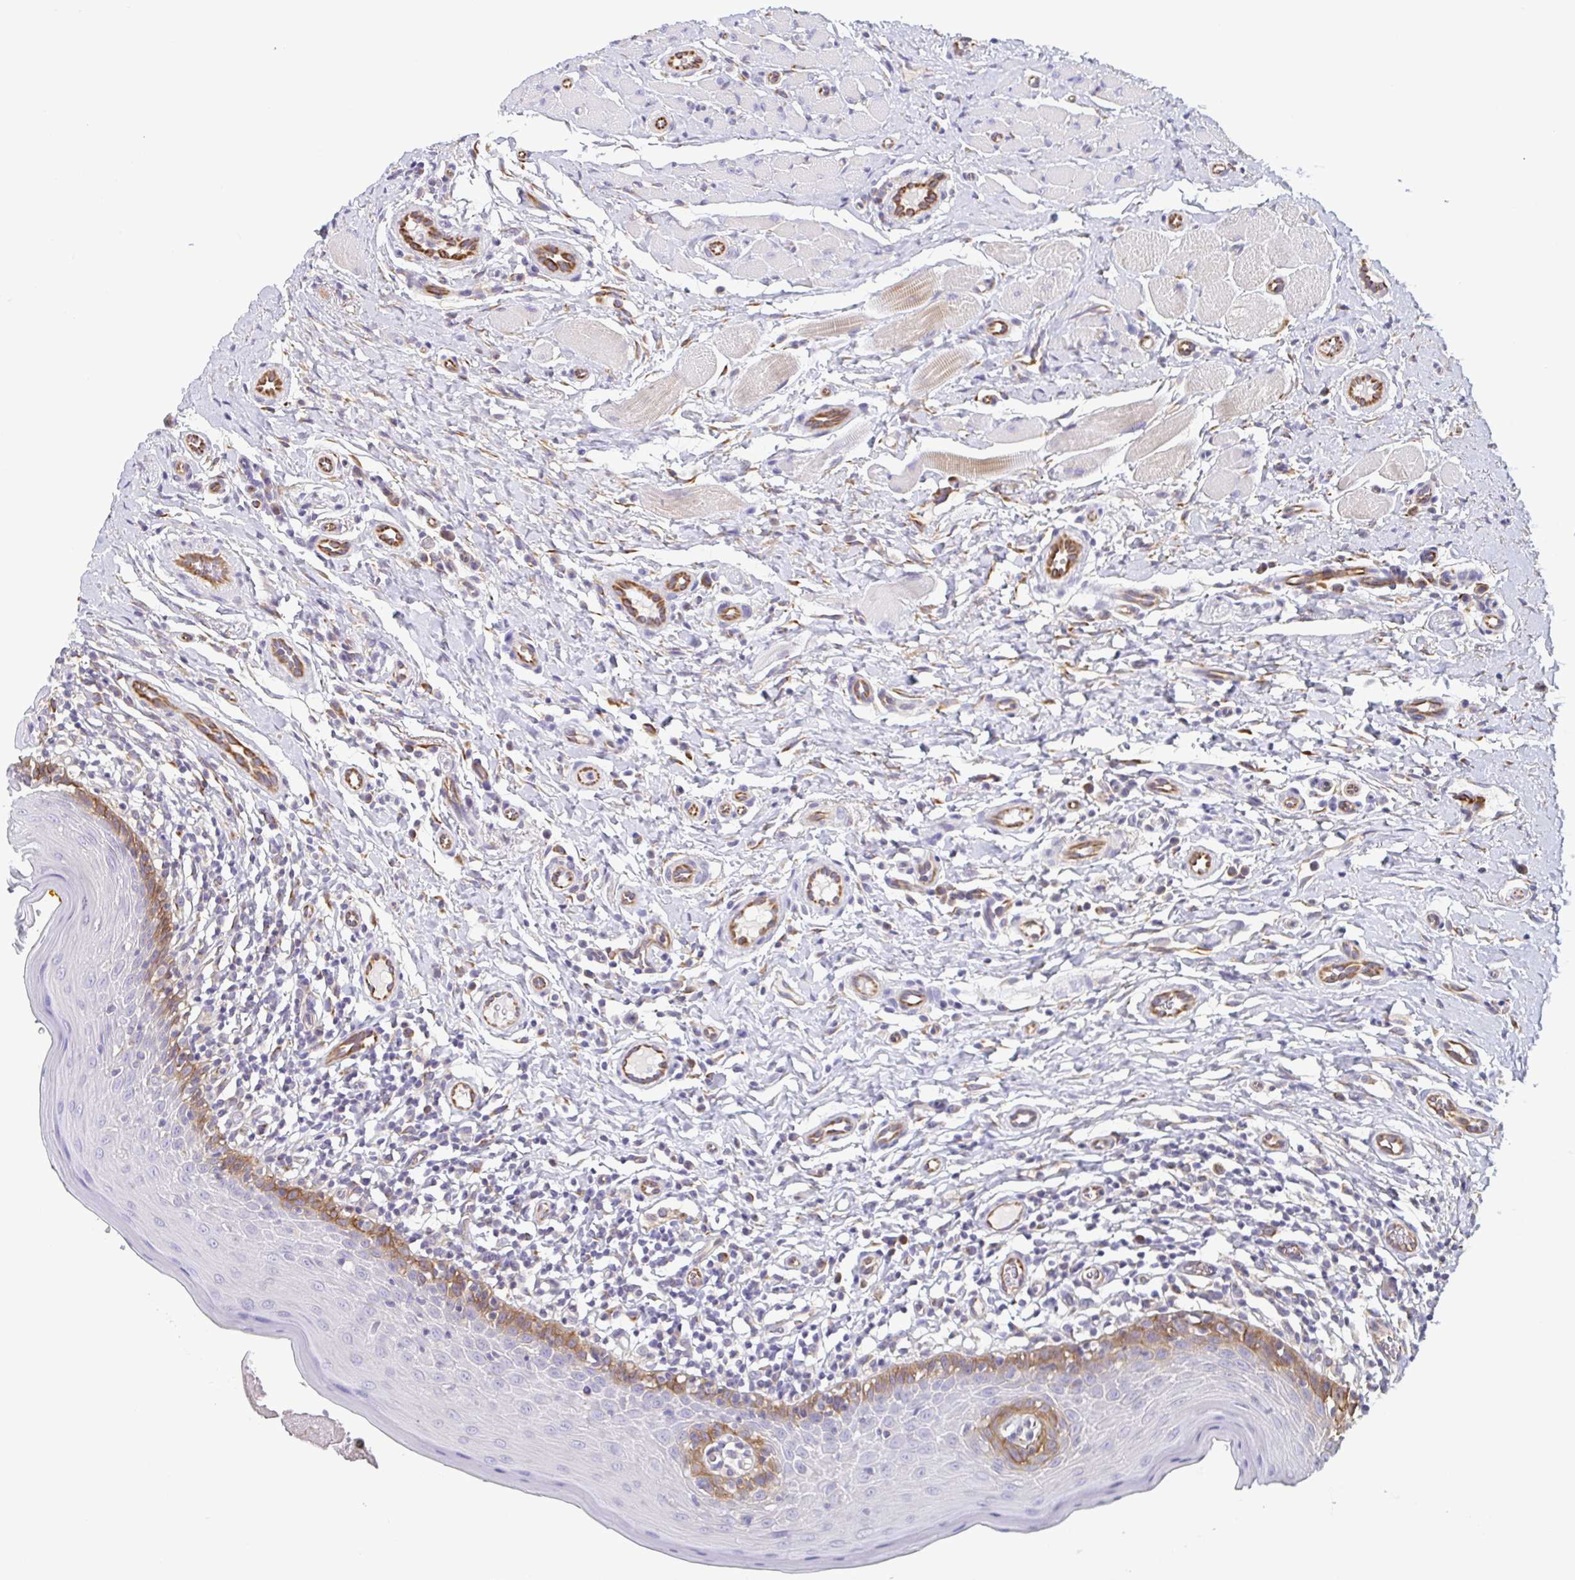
{"staining": {"intensity": "moderate", "quantity": "<25%", "location": "cytoplasmic/membranous"}, "tissue": "oral mucosa", "cell_type": "Squamous epithelial cells", "image_type": "normal", "snomed": [{"axis": "morphology", "description": "Normal tissue, NOS"}, {"axis": "topography", "description": "Oral tissue"}, {"axis": "topography", "description": "Tounge, NOS"}], "caption": "Moderate cytoplasmic/membranous positivity is present in approximately <25% of squamous epithelial cells in unremarkable oral mucosa.", "gene": "COL17A1", "patient": {"sex": "female", "age": 58}}